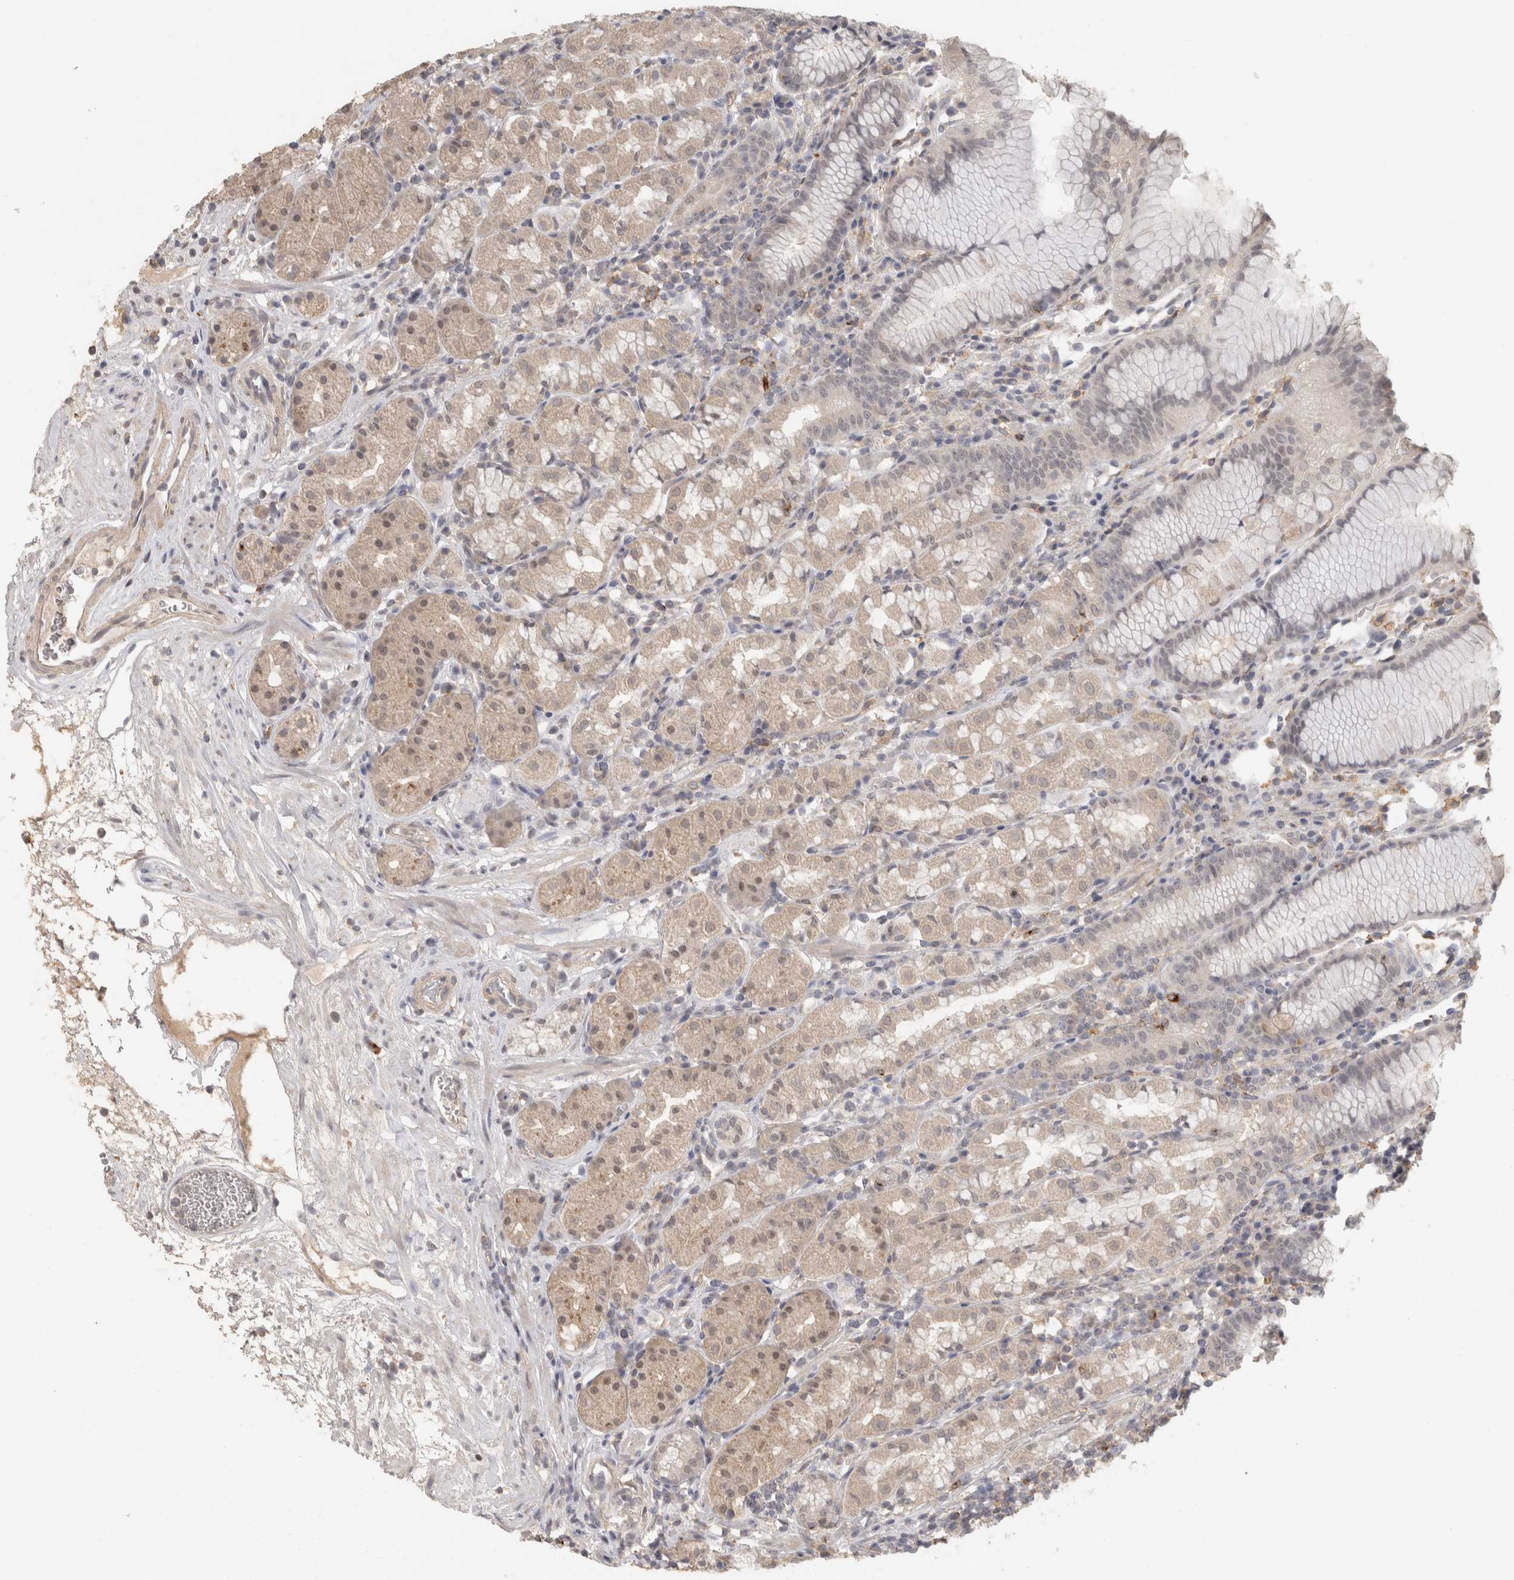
{"staining": {"intensity": "weak", "quantity": "<25%", "location": "cytoplasmic/membranous,nuclear"}, "tissue": "stomach", "cell_type": "Glandular cells", "image_type": "normal", "snomed": [{"axis": "morphology", "description": "Normal tissue, NOS"}, {"axis": "topography", "description": "Stomach, lower"}], "caption": "High power microscopy histopathology image of an immunohistochemistry histopathology image of benign stomach, revealing no significant expression in glandular cells. (Stains: DAB (3,3'-diaminobenzidine) immunohistochemistry (IHC) with hematoxylin counter stain, Microscopy: brightfield microscopy at high magnification).", "gene": "HAVCR2", "patient": {"sex": "female", "age": 56}}